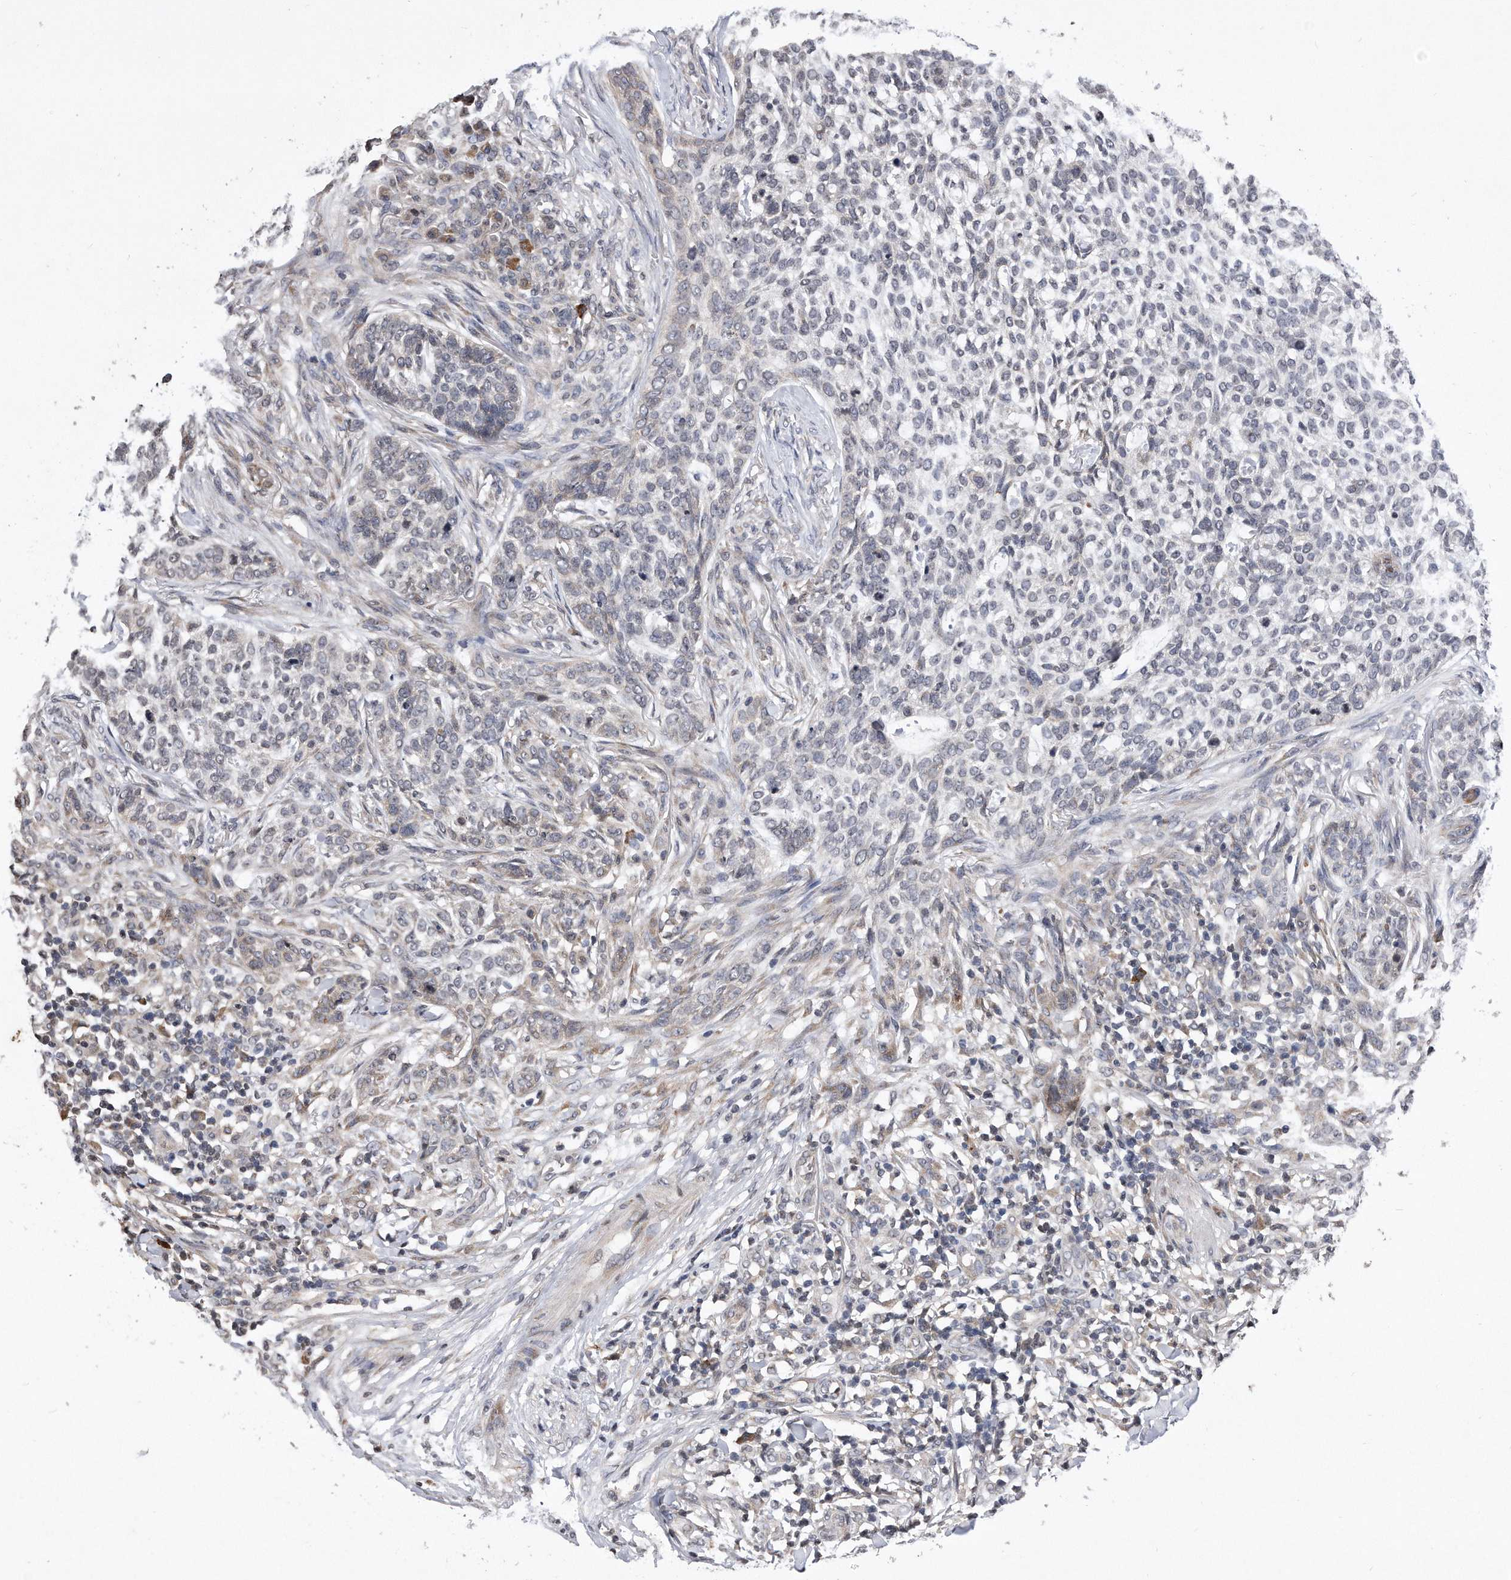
{"staining": {"intensity": "negative", "quantity": "none", "location": "none"}, "tissue": "skin cancer", "cell_type": "Tumor cells", "image_type": "cancer", "snomed": [{"axis": "morphology", "description": "Basal cell carcinoma"}, {"axis": "topography", "description": "Skin"}], "caption": "This photomicrograph is of skin cancer stained with immunohistochemistry (IHC) to label a protein in brown with the nuclei are counter-stained blue. There is no expression in tumor cells. (DAB IHC visualized using brightfield microscopy, high magnification).", "gene": "DAB1", "patient": {"sex": "female", "age": 64}}